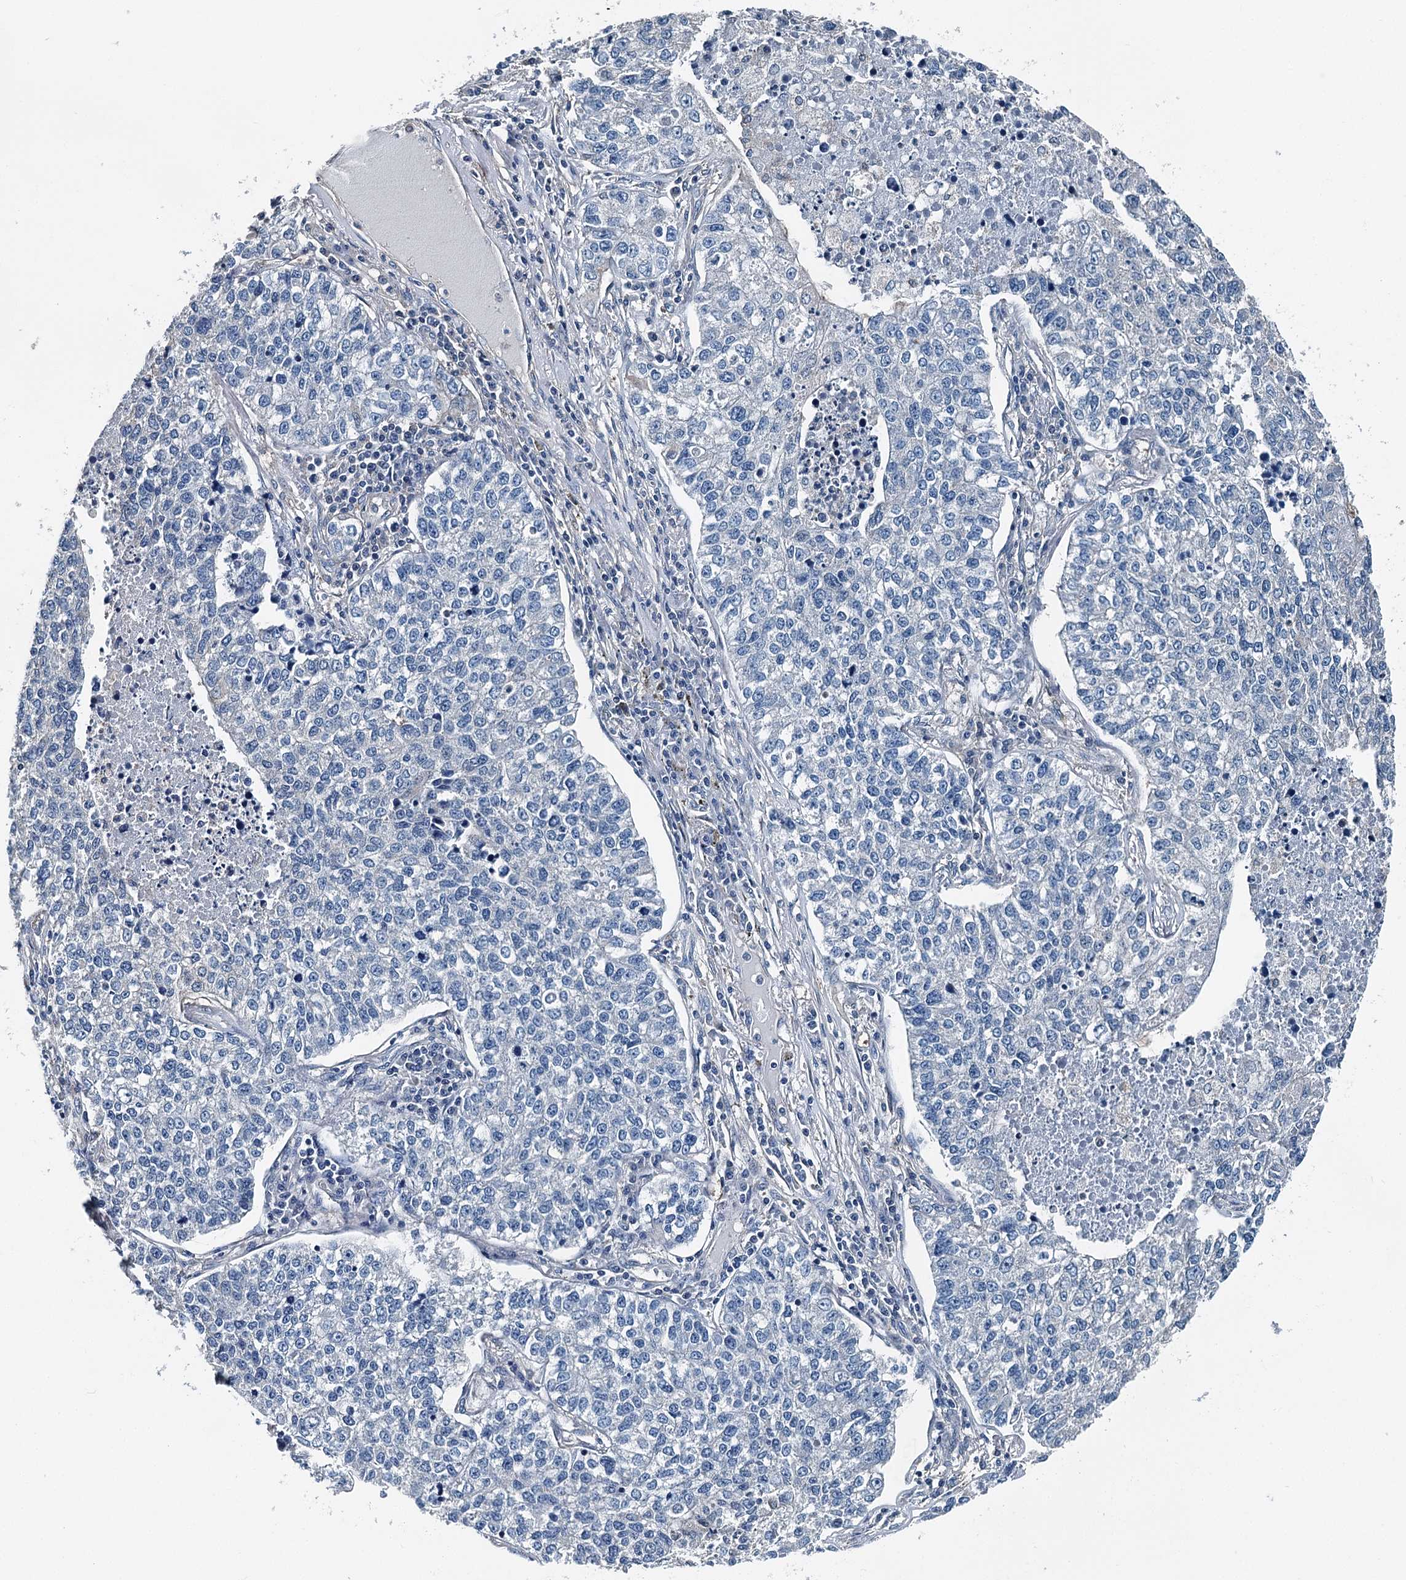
{"staining": {"intensity": "negative", "quantity": "none", "location": "none"}, "tissue": "lung cancer", "cell_type": "Tumor cells", "image_type": "cancer", "snomed": [{"axis": "morphology", "description": "Adenocarcinoma, NOS"}, {"axis": "topography", "description": "Lung"}], "caption": "An immunohistochemistry photomicrograph of lung cancer (adenocarcinoma) is shown. There is no staining in tumor cells of lung cancer (adenocarcinoma).", "gene": "BHMT", "patient": {"sex": "male", "age": 49}}